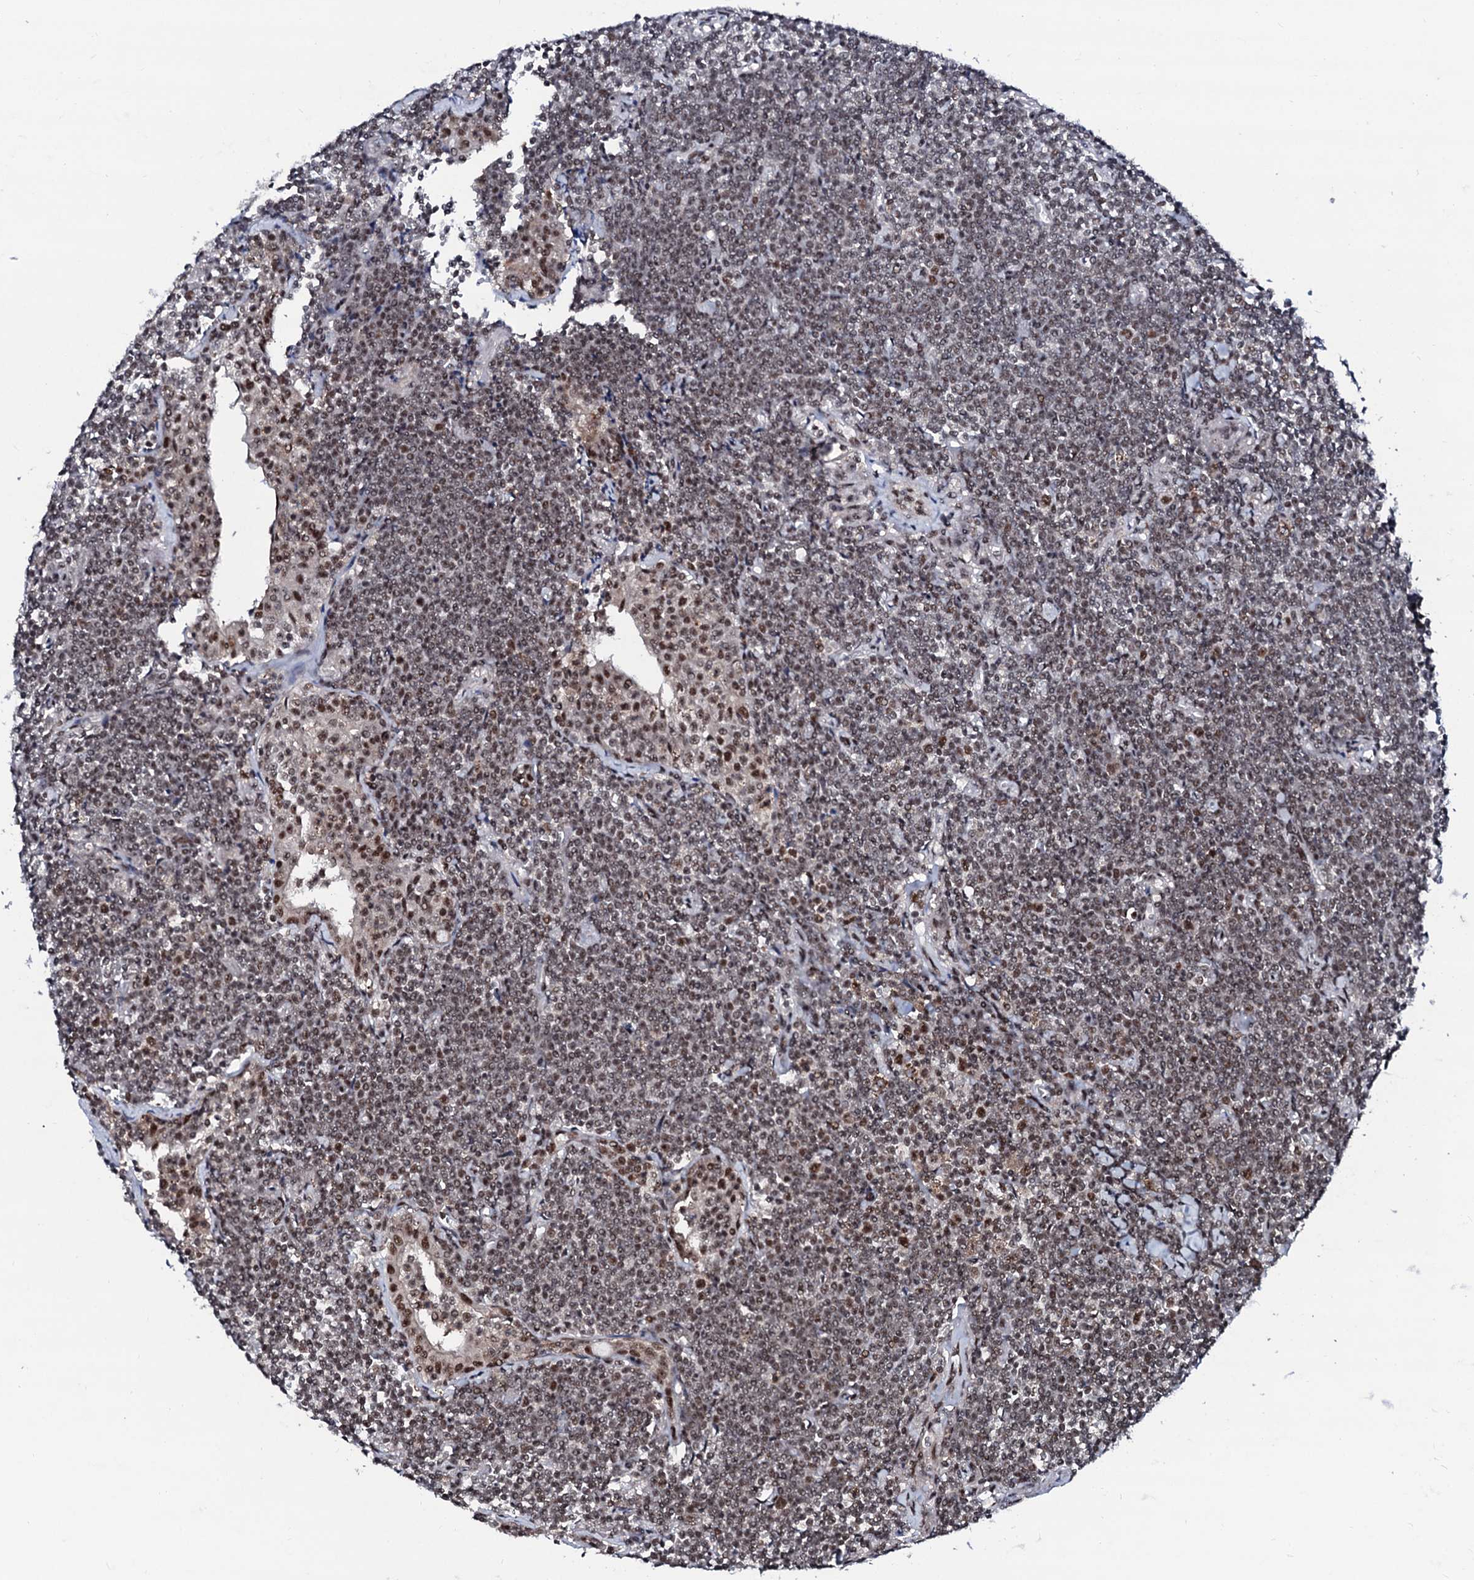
{"staining": {"intensity": "moderate", "quantity": ">75%", "location": "nuclear"}, "tissue": "lymphoma", "cell_type": "Tumor cells", "image_type": "cancer", "snomed": [{"axis": "morphology", "description": "Malignant lymphoma, non-Hodgkin's type, Low grade"}, {"axis": "topography", "description": "Lung"}], "caption": "Low-grade malignant lymphoma, non-Hodgkin's type was stained to show a protein in brown. There is medium levels of moderate nuclear positivity in about >75% of tumor cells. Nuclei are stained in blue.", "gene": "PRPF18", "patient": {"sex": "female", "age": 71}}